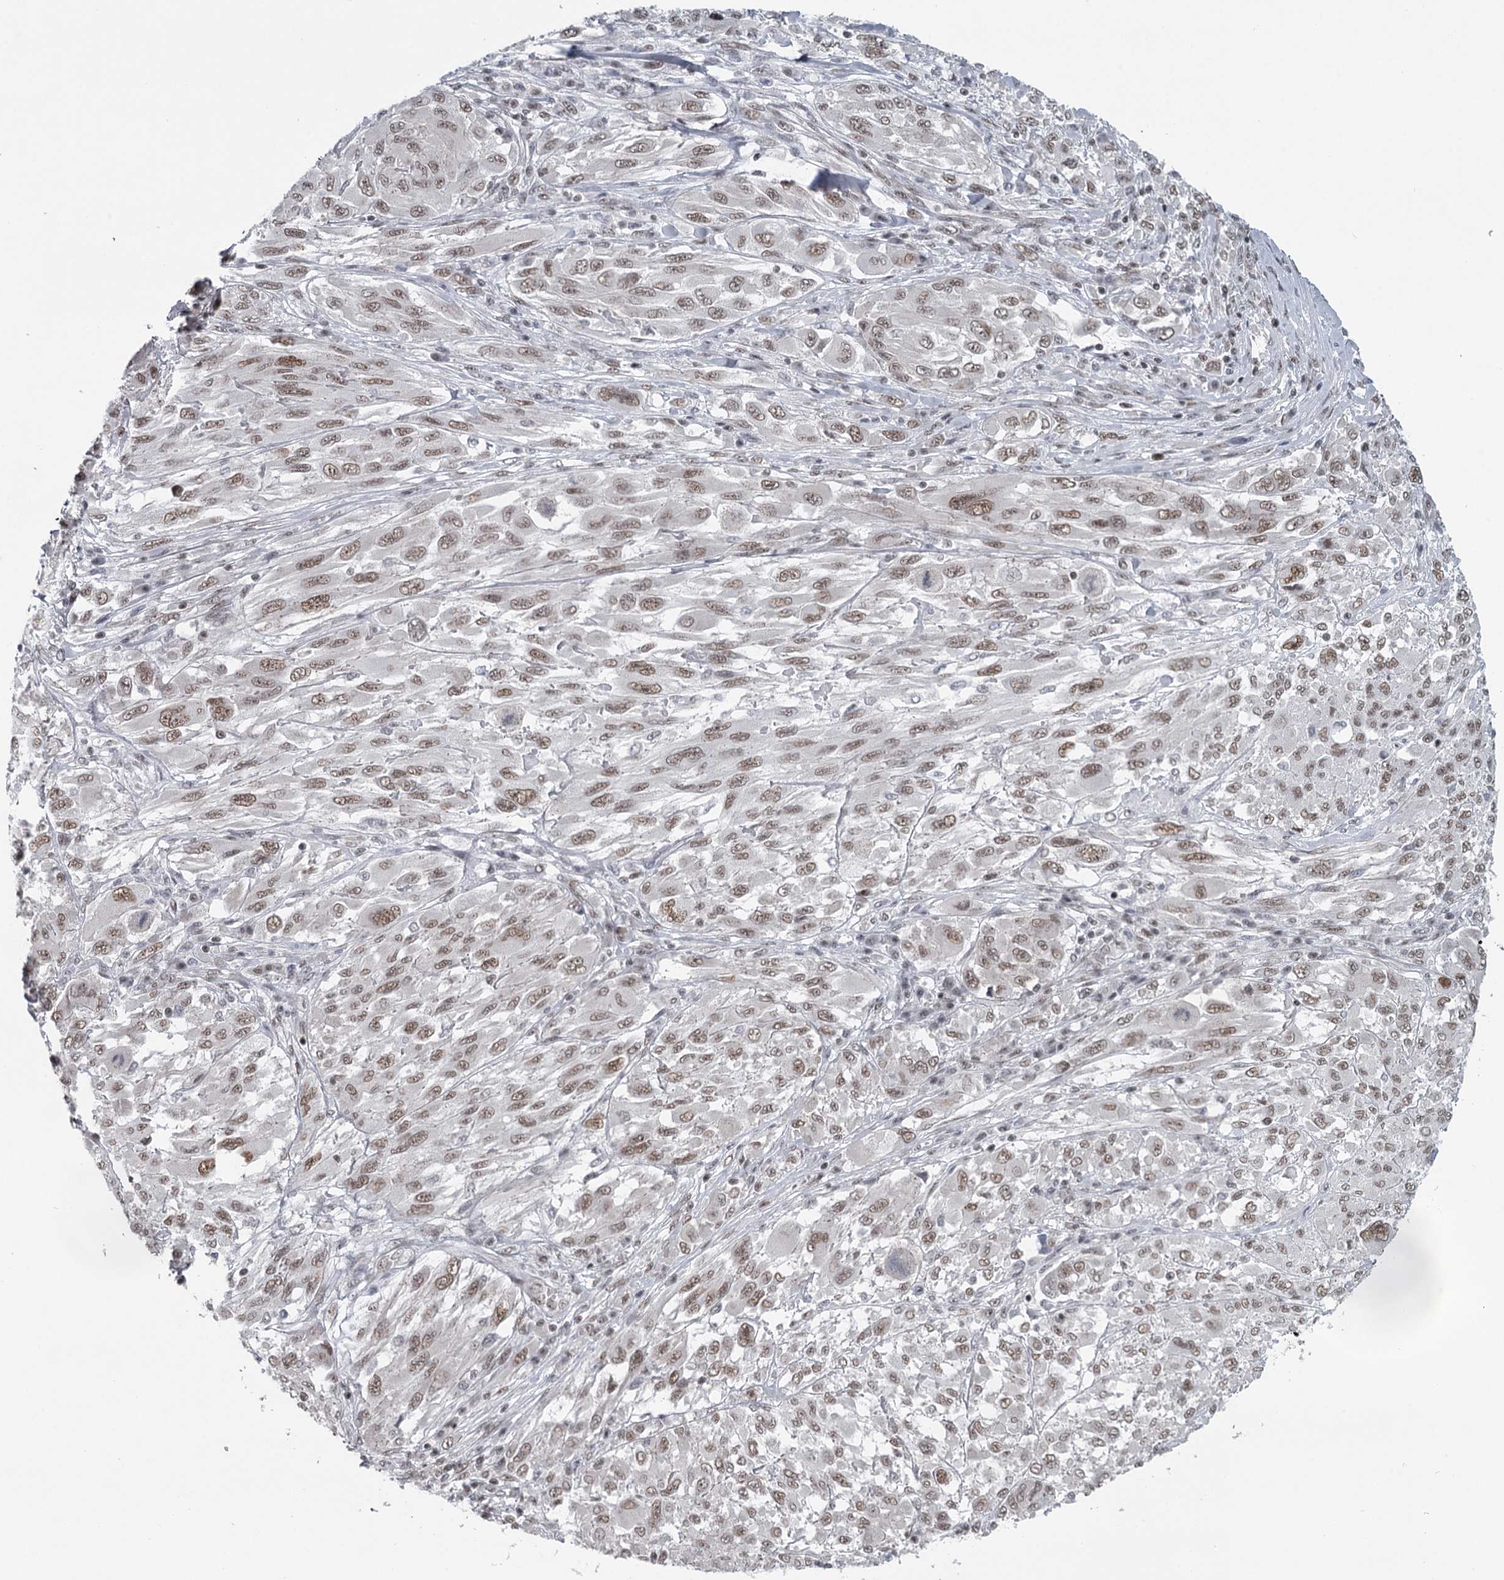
{"staining": {"intensity": "moderate", "quantity": ">75%", "location": "nuclear"}, "tissue": "melanoma", "cell_type": "Tumor cells", "image_type": "cancer", "snomed": [{"axis": "morphology", "description": "Malignant melanoma, NOS"}, {"axis": "topography", "description": "Skin"}], "caption": "Immunohistochemistry (IHC) of malignant melanoma displays medium levels of moderate nuclear positivity in about >75% of tumor cells.", "gene": "FAM13C", "patient": {"sex": "female", "age": 91}}